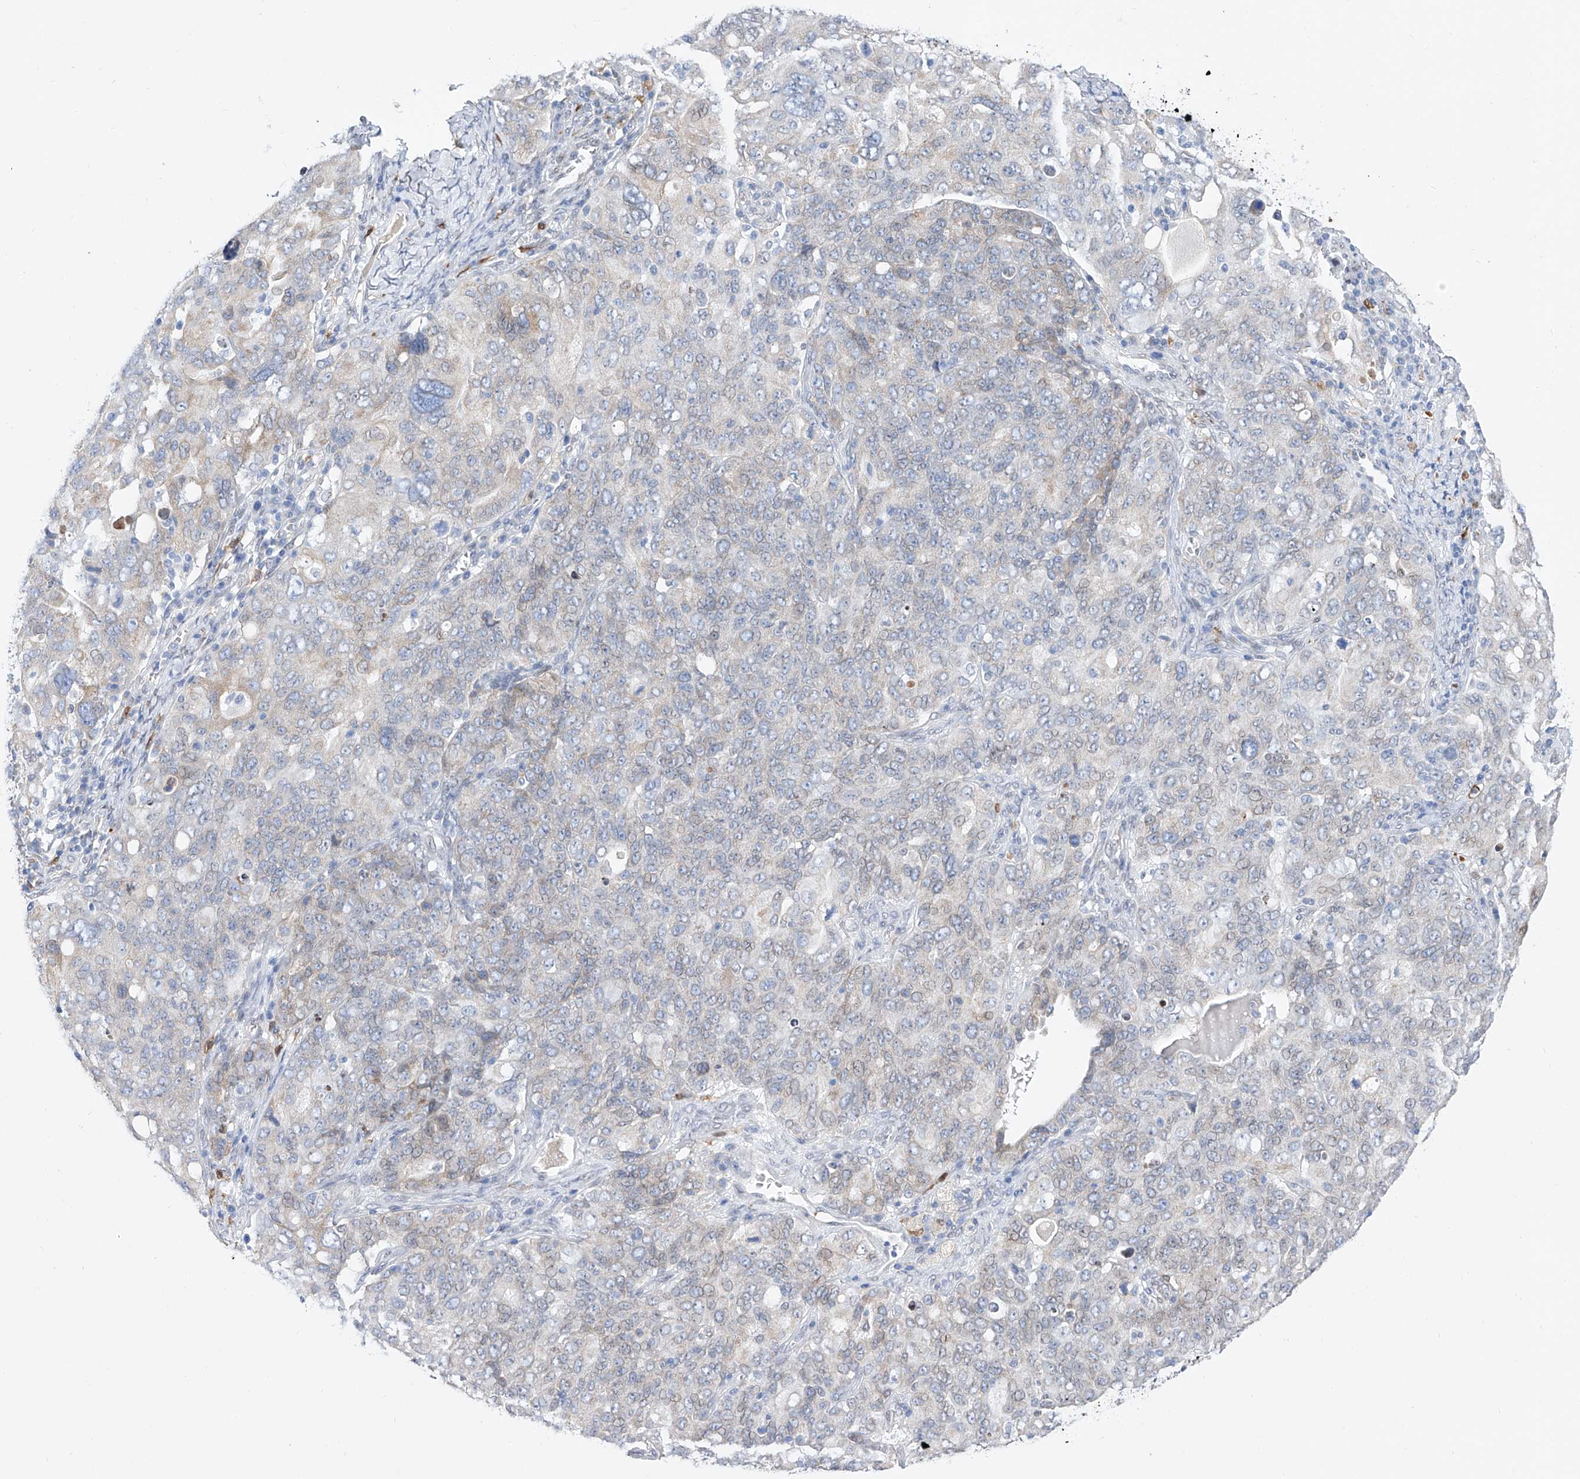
{"staining": {"intensity": "negative", "quantity": "none", "location": "none"}, "tissue": "ovarian cancer", "cell_type": "Tumor cells", "image_type": "cancer", "snomed": [{"axis": "morphology", "description": "Carcinoma, endometroid"}, {"axis": "topography", "description": "Ovary"}], "caption": "A photomicrograph of human endometroid carcinoma (ovarian) is negative for staining in tumor cells.", "gene": "LCLAT1", "patient": {"sex": "female", "age": 62}}